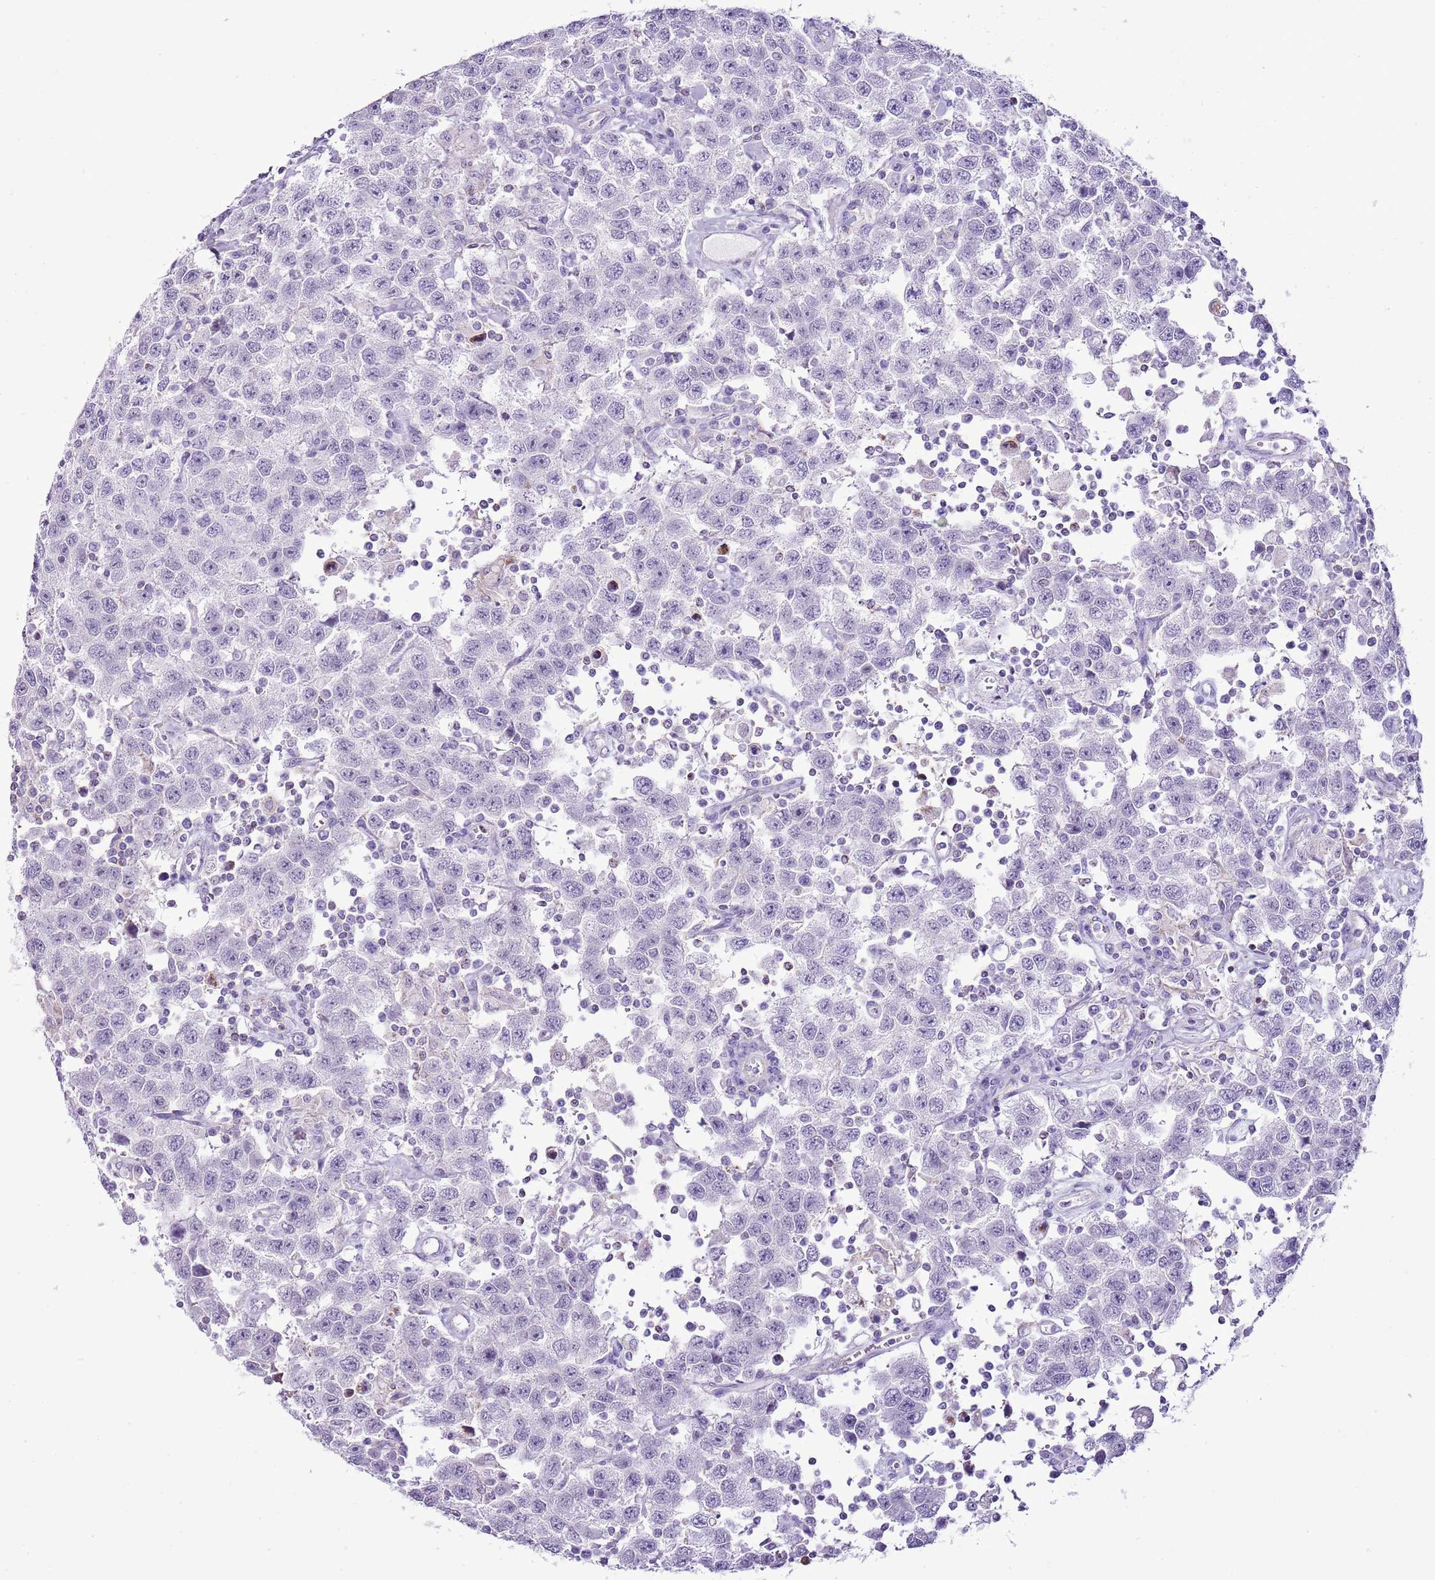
{"staining": {"intensity": "negative", "quantity": "none", "location": "none"}, "tissue": "testis cancer", "cell_type": "Tumor cells", "image_type": "cancer", "snomed": [{"axis": "morphology", "description": "Seminoma, NOS"}, {"axis": "topography", "description": "Testis"}], "caption": "There is no significant staining in tumor cells of testis cancer.", "gene": "SLC23A1", "patient": {"sex": "male", "age": 41}}